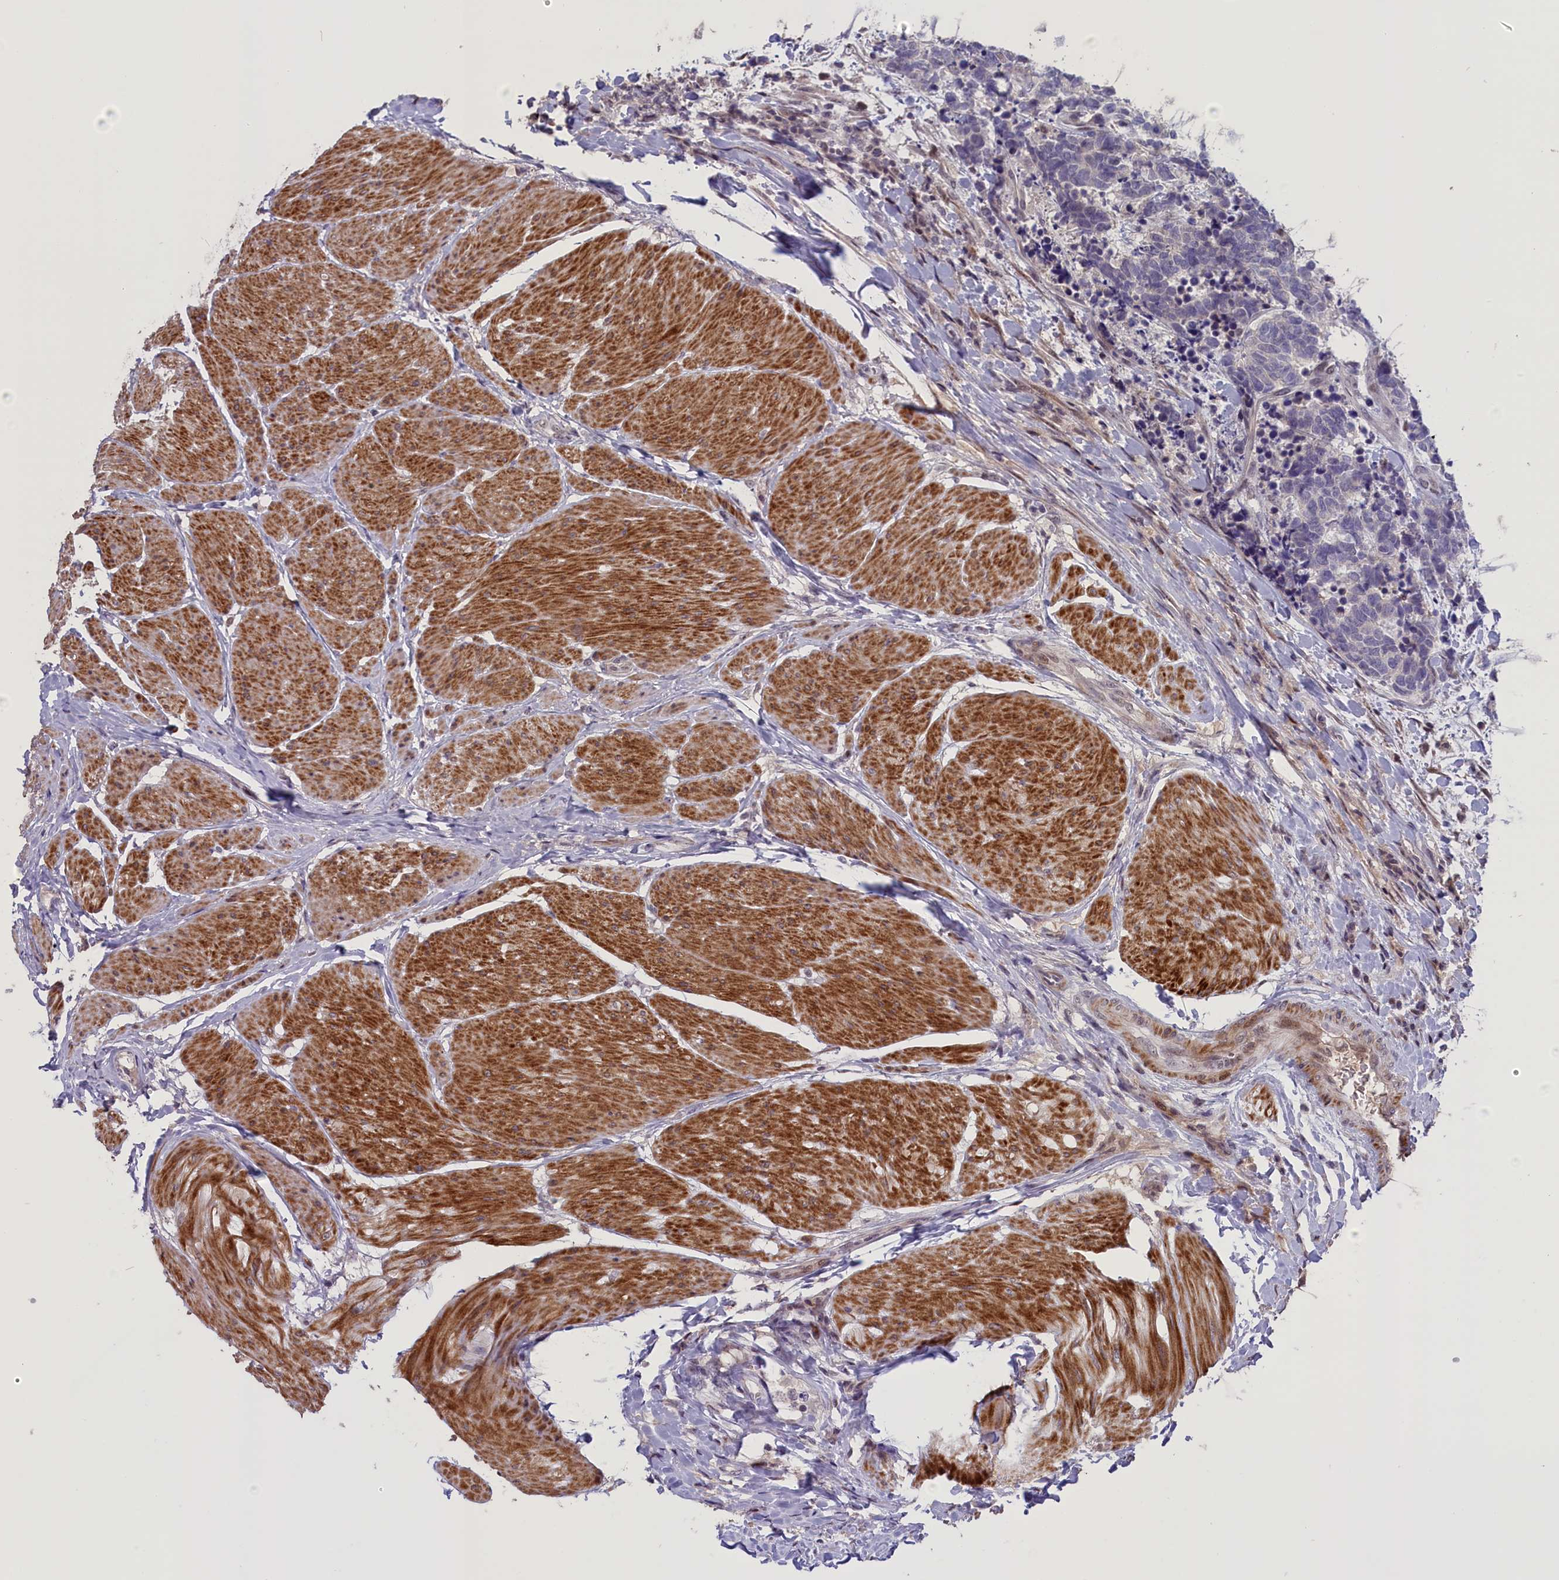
{"staining": {"intensity": "negative", "quantity": "none", "location": "none"}, "tissue": "carcinoid", "cell_type": "Tumor cells", "image_type": "cancer", "snomed": [{"axis": "morphology", "description": "Carcinoma, NOS"}, {"axis": "morphology", "description": "Carcinoid, malignant, NOS"}, {"axis": "topography", "description": "Urinary bladder"}], "caption": "The immunohistochemistry histopathology image has no significant positivity in tumor cells of carcinoid tissue. (IHC, brightfield microscopy, high magnification).", "gene": "ENHO", "patient": {"sex": "male", "age": 57}}